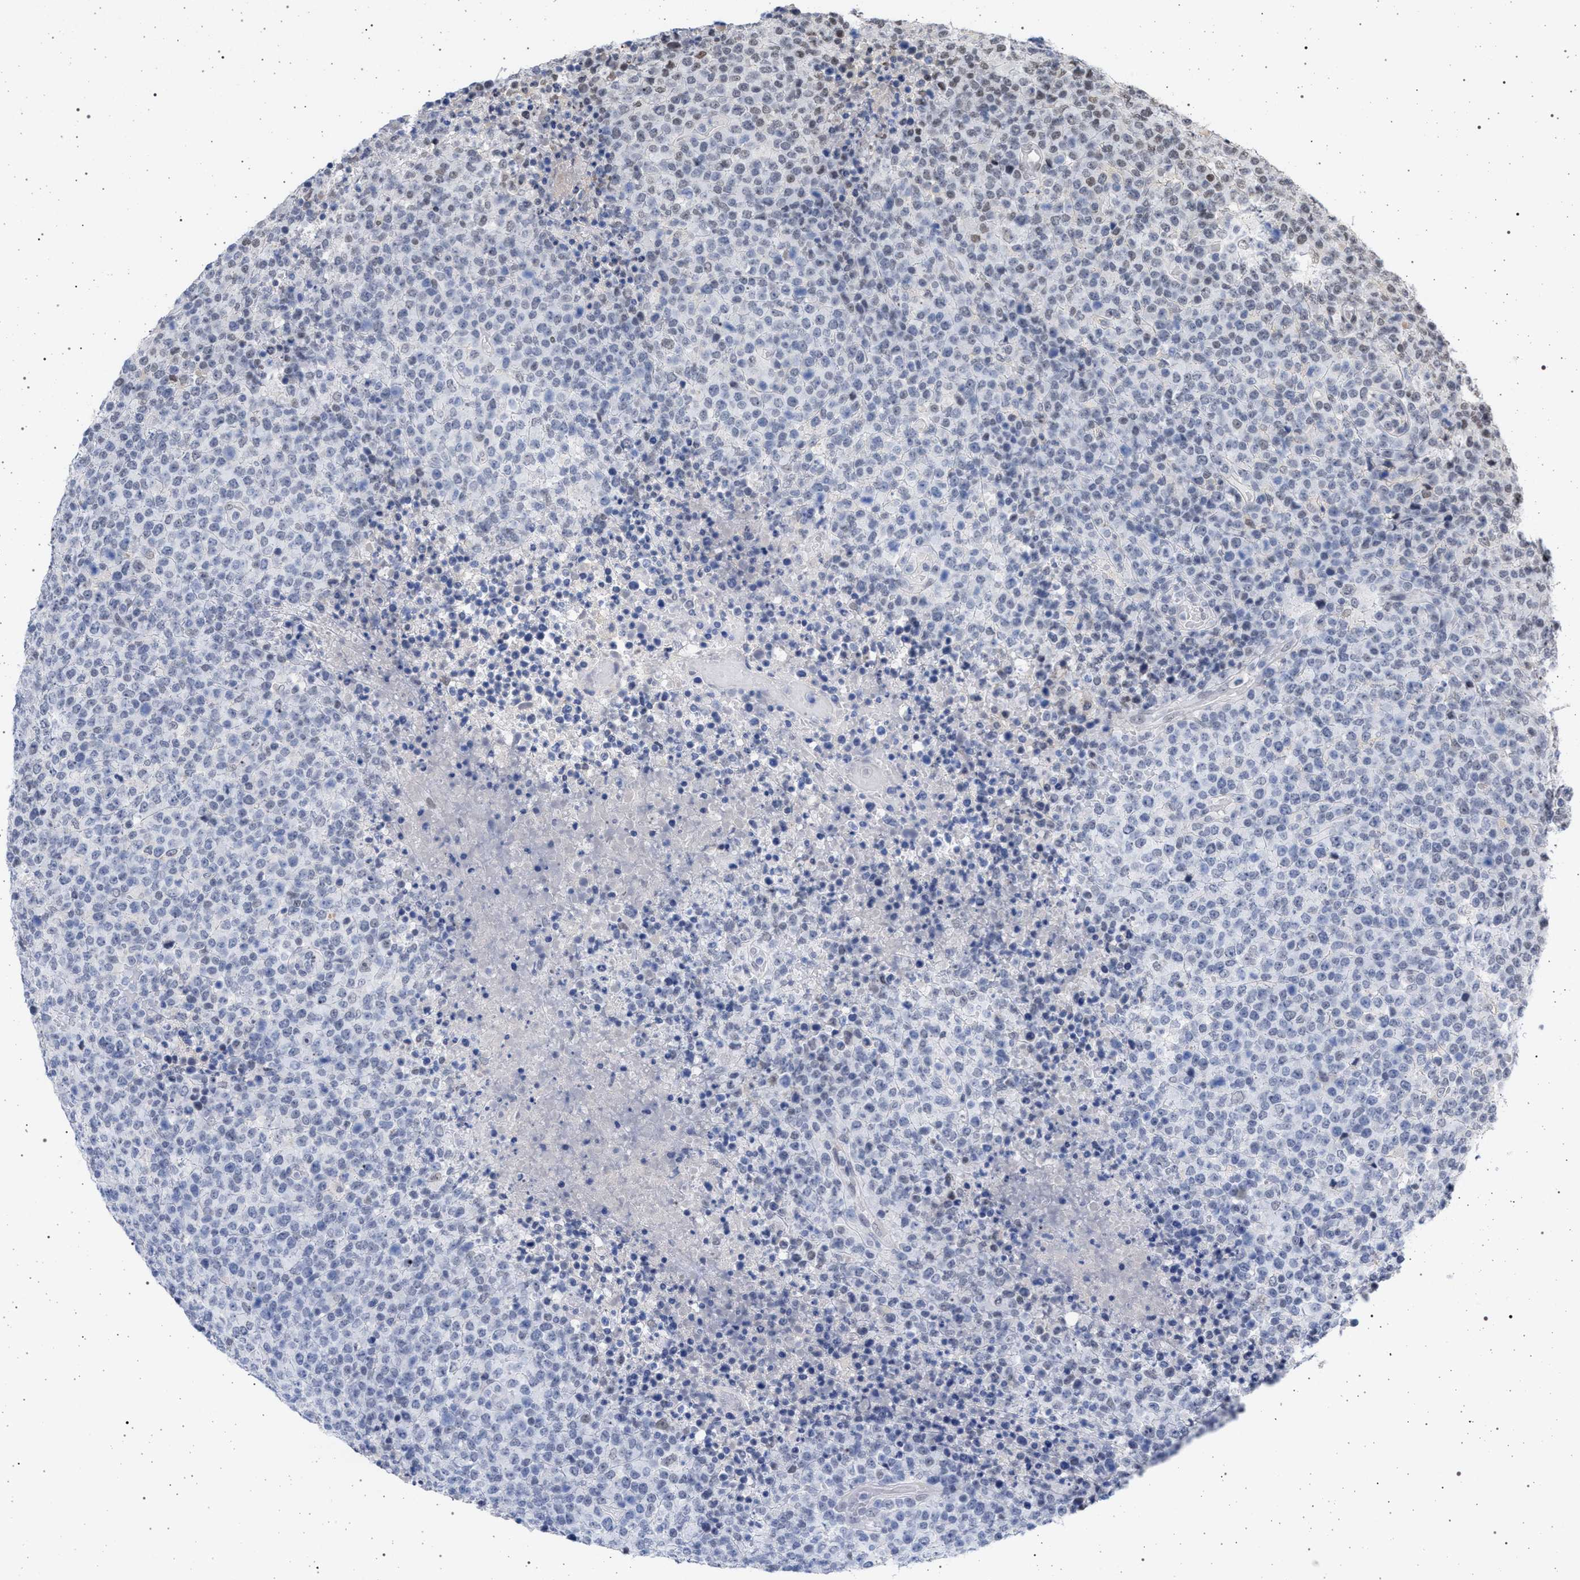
{"staining": {"intensity": "negative", "quantity": "none", "location": "none"}, "tissue": "lymphoma", "cell_type": "Tumor cells", "image_type": "cancer", "snomed": [{"axis": "morphology", "description": "Malignant lymphoma, non-Hodgkin's type, High grade"}, {"axis": "topography", "description": "Lymph node"}], "caption": "The micrograph displays no significant positivity in tumor cells of high-grade malignant lymphoma, non-Hodgkin's type.", "gene": "PHF12", "patient": {"sex": "male", "age": 13}}